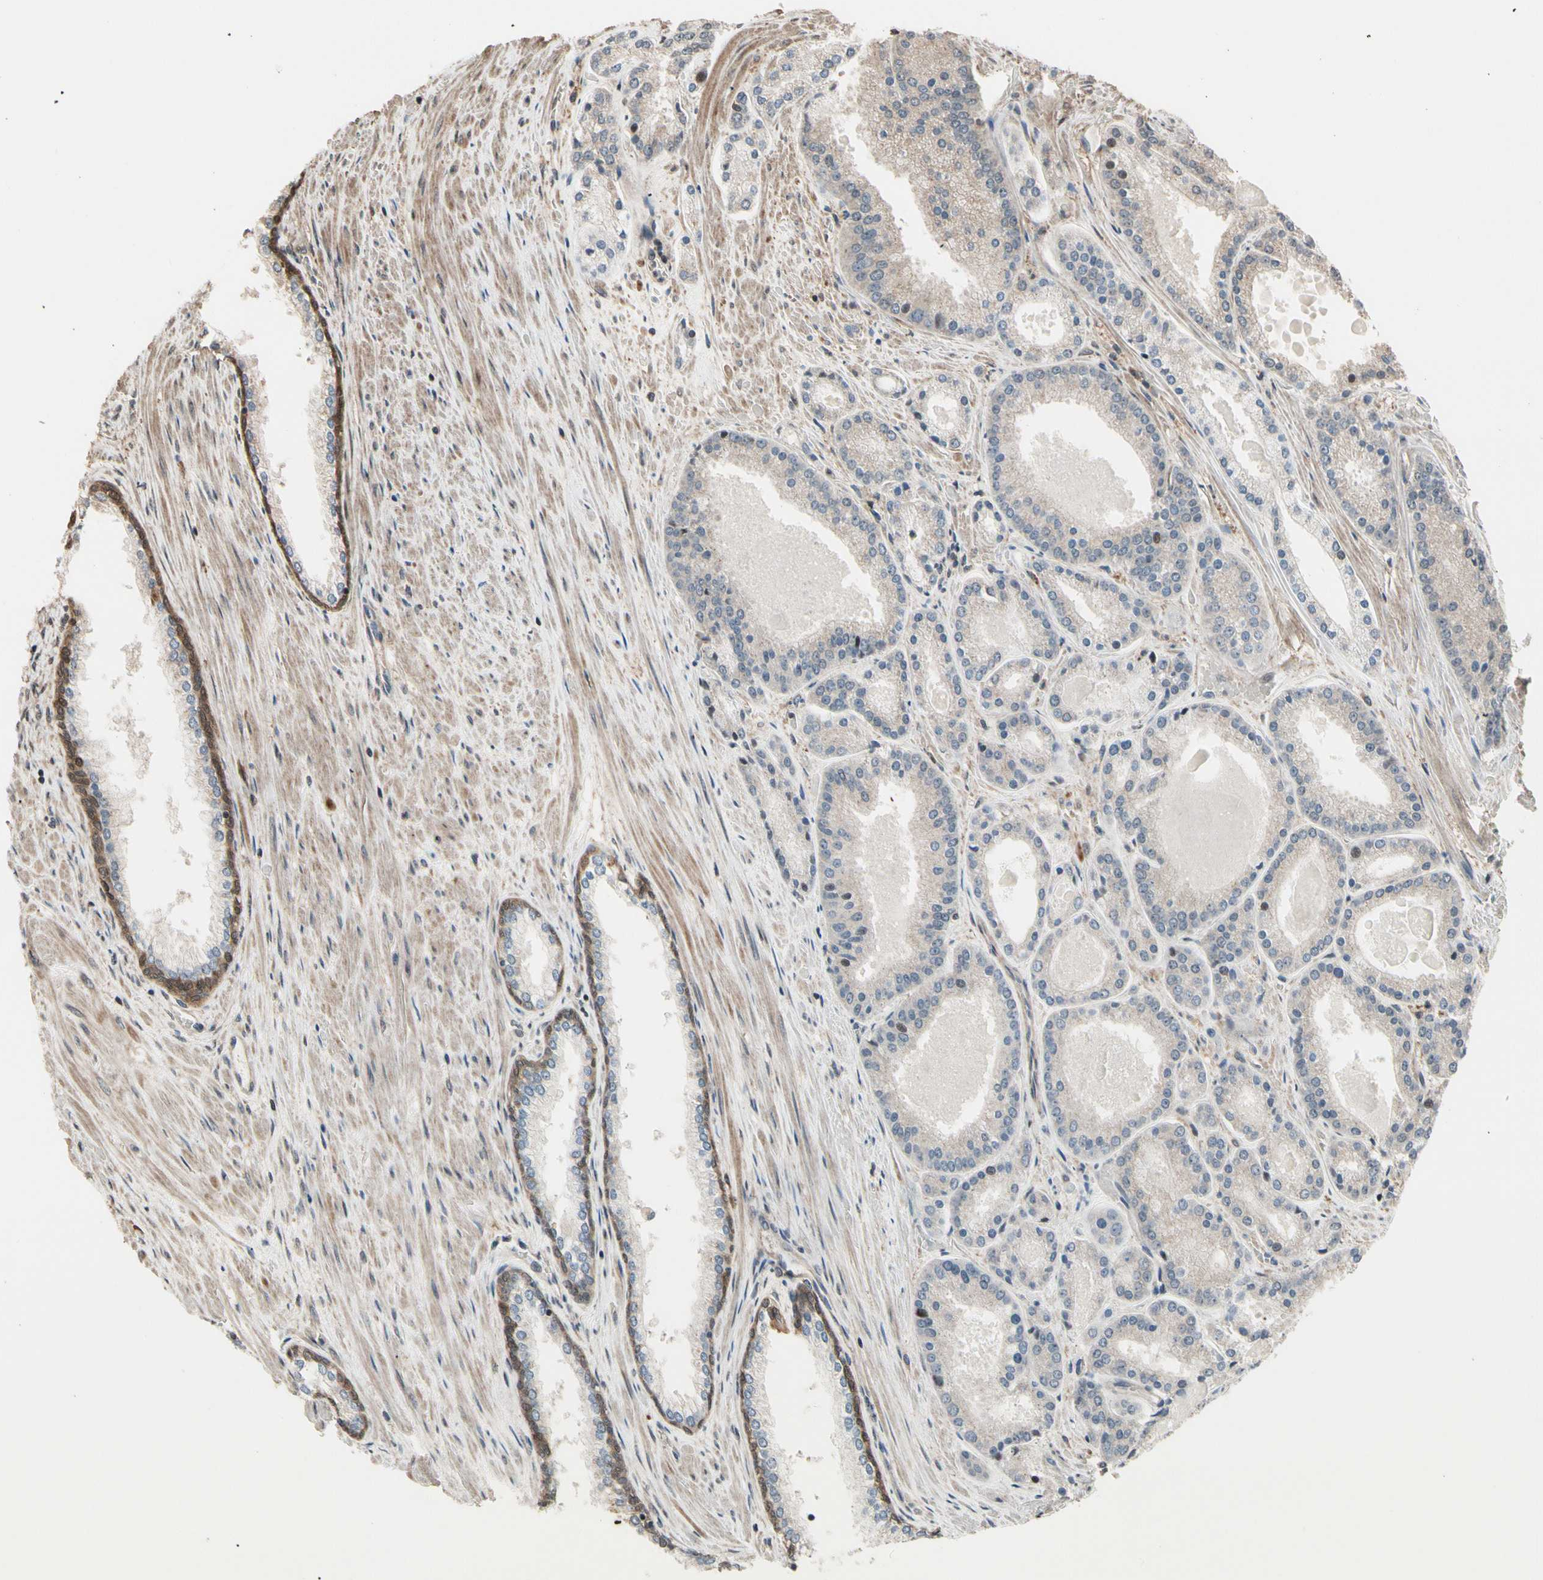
{"staining": {"intensity": "negative", "quantity": "none", "location": "none"}, "tissue": "prostate cancer", "cell_type": "Tumor cells", "image_type": "cancer", "snomed": [{"axis": "morphology", "description": "Adenocarcinoma, Low grade"}, {"axis": "topography", "description": "Prostate"}], "caption": "High power microscopy photomicrograph of an immunohistochemistry (IHC) micrograph of prostate cancer, revealing no significant positivity in tumor cells.", "gene": "CSF1R", "patient": {"sex": "male", "age": 59}}